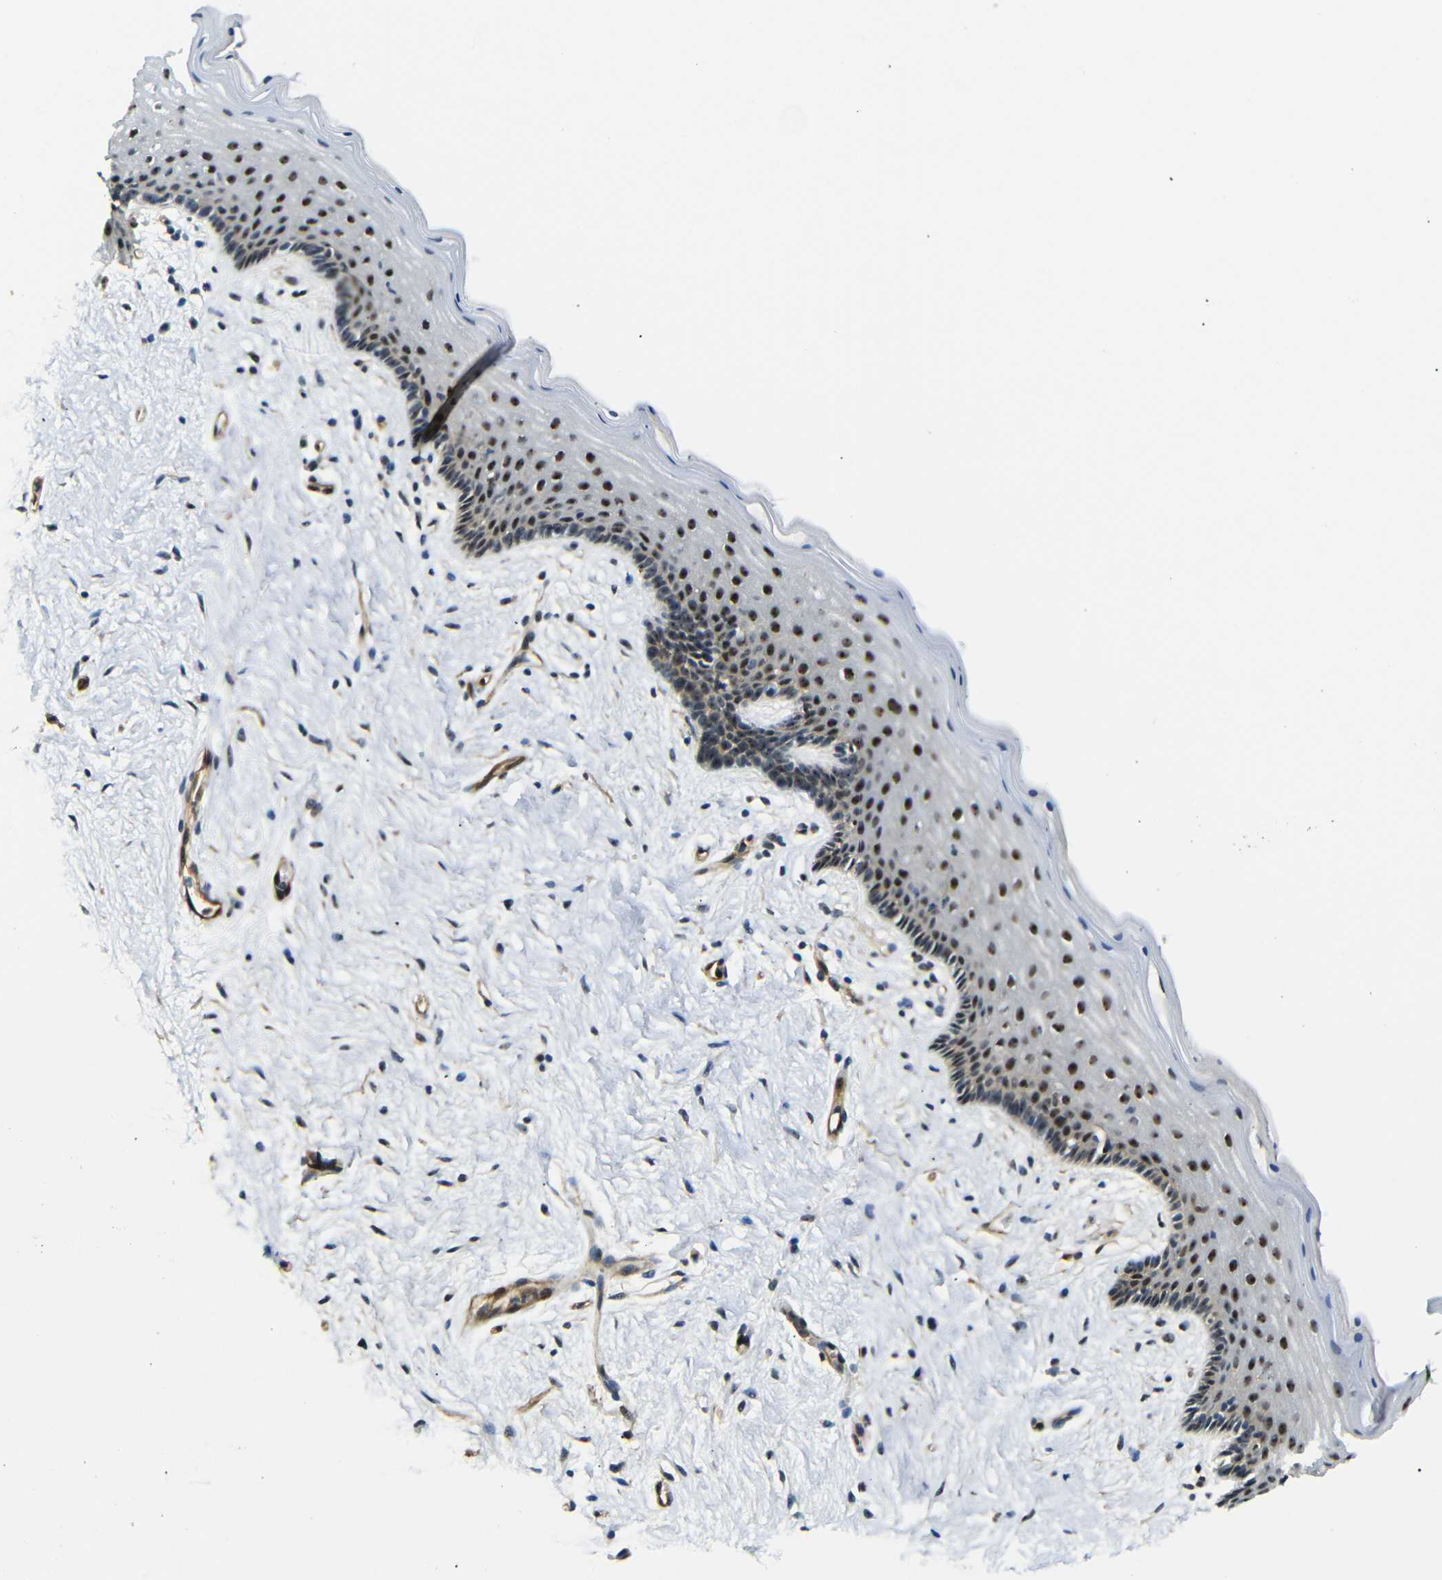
{"staining": {"intensity": "strong", "quantity": "25%-75%", "location": "nuclear"}, "tissue": "vagina", "cell_type": "Squamous epithelial cells", "image_type": "normal", "snomed": [{"axis": "morphology", "description": "Normal tissue, NOS"}, {"axis": "topography", "description": "Vagina"}], "caption": "This image exhibits immunohistochemistry staining of benign human vagina, with high strong nuclear staining in about 25%-75% of squamous epithelial cells.", "gene": "PARN", "patient": {"sex": "female", "age": 44}}